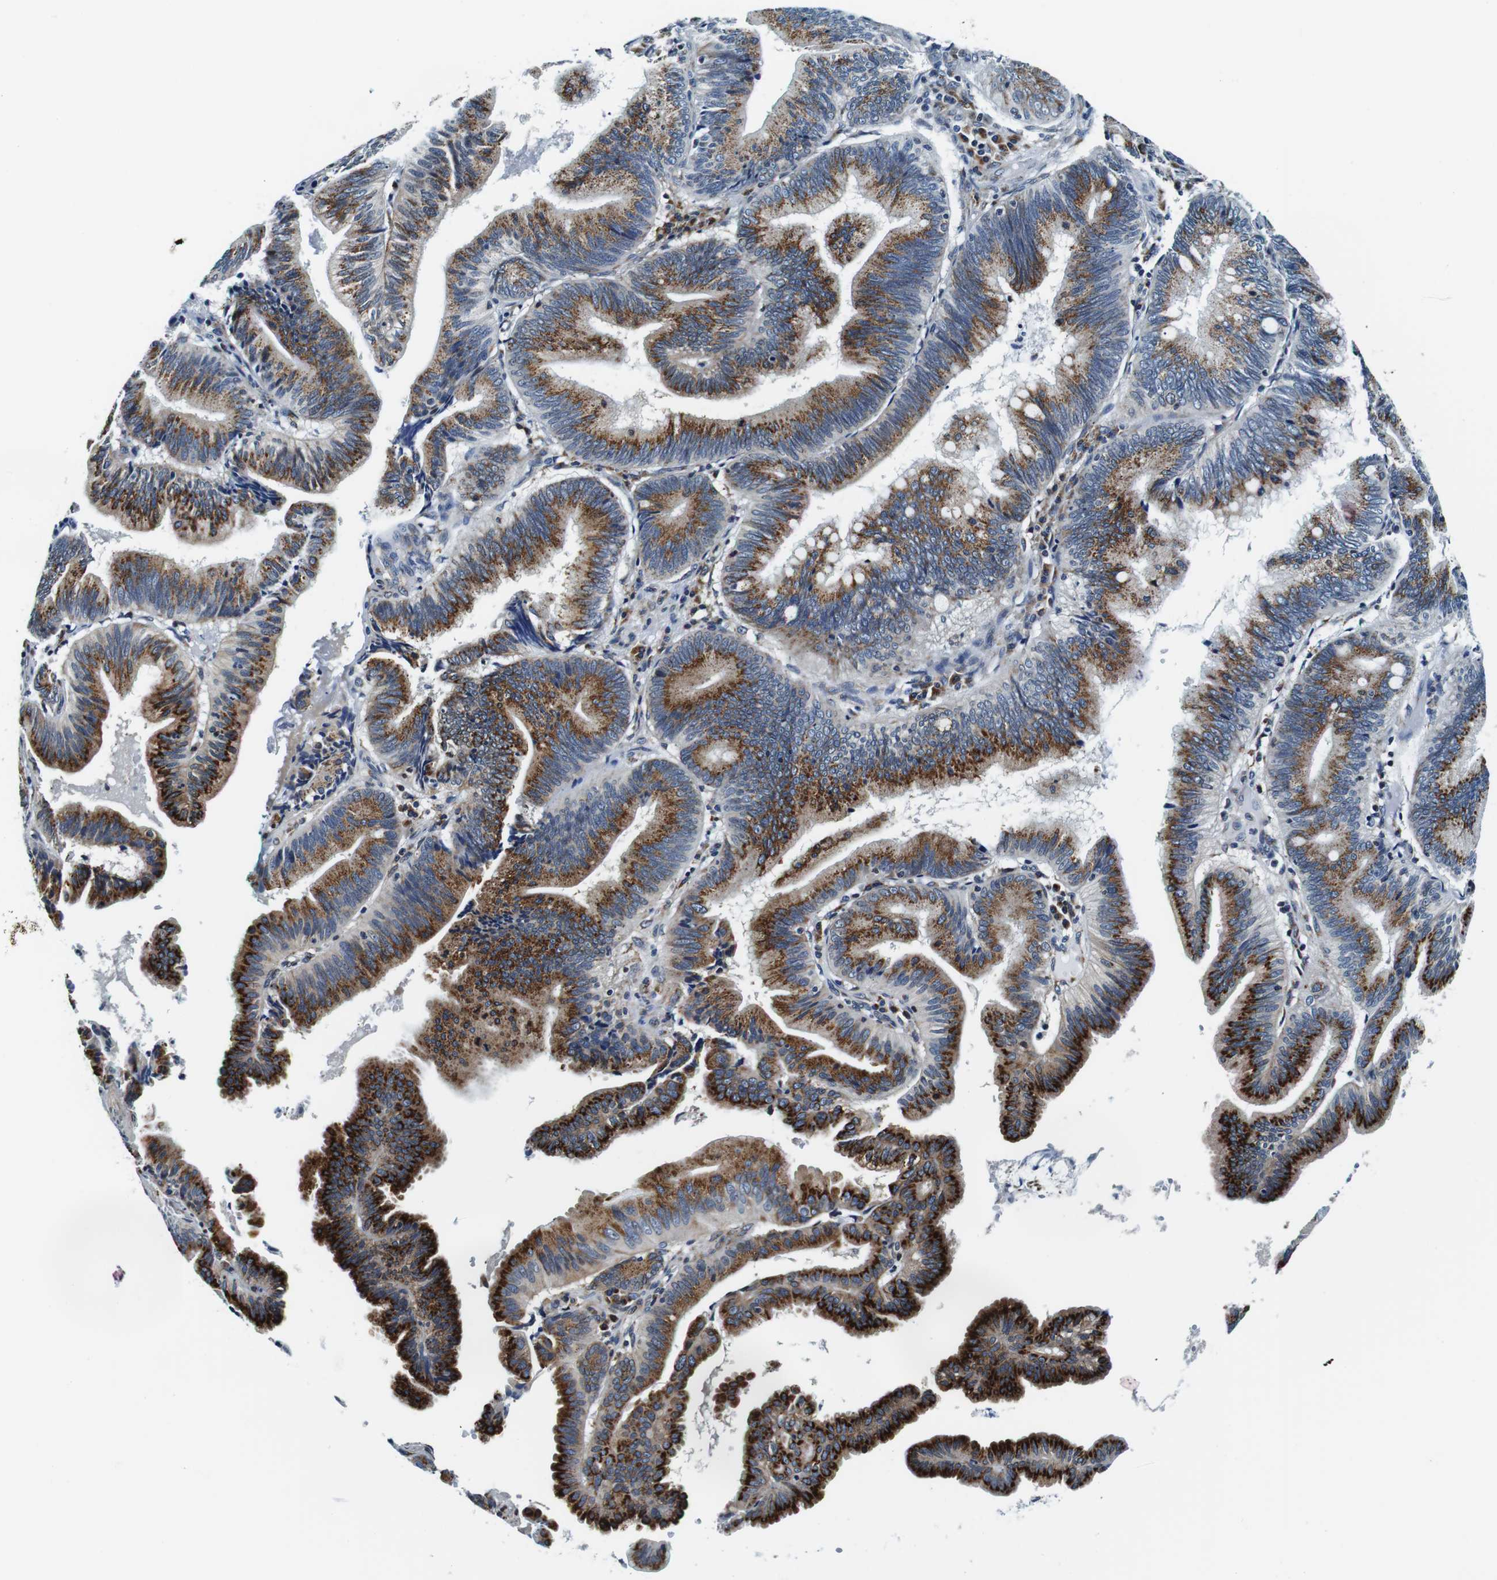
{"staining": {"intensity": "strong", "quantity": ">75%", "location": "cytoplasmic/membranous"}, "tissue": "pancreatic cancer", "cell_type": "Tumor cells", "image_type": "cancer", "snomed": [{"axis": "morphology", "description": "Adenocarcinoma, NOS"}, {"axis": "topography", "description": "Pancreas"}], "caption": "Pancreatic cancer (adenocarcinoma) stained for a protein (brown) displays strong cytoplasmic/membranous positive staining in approximately >75% of tumor cells.", "gene": "FAR2", "patient": {"sex": "male", "age": 82}}